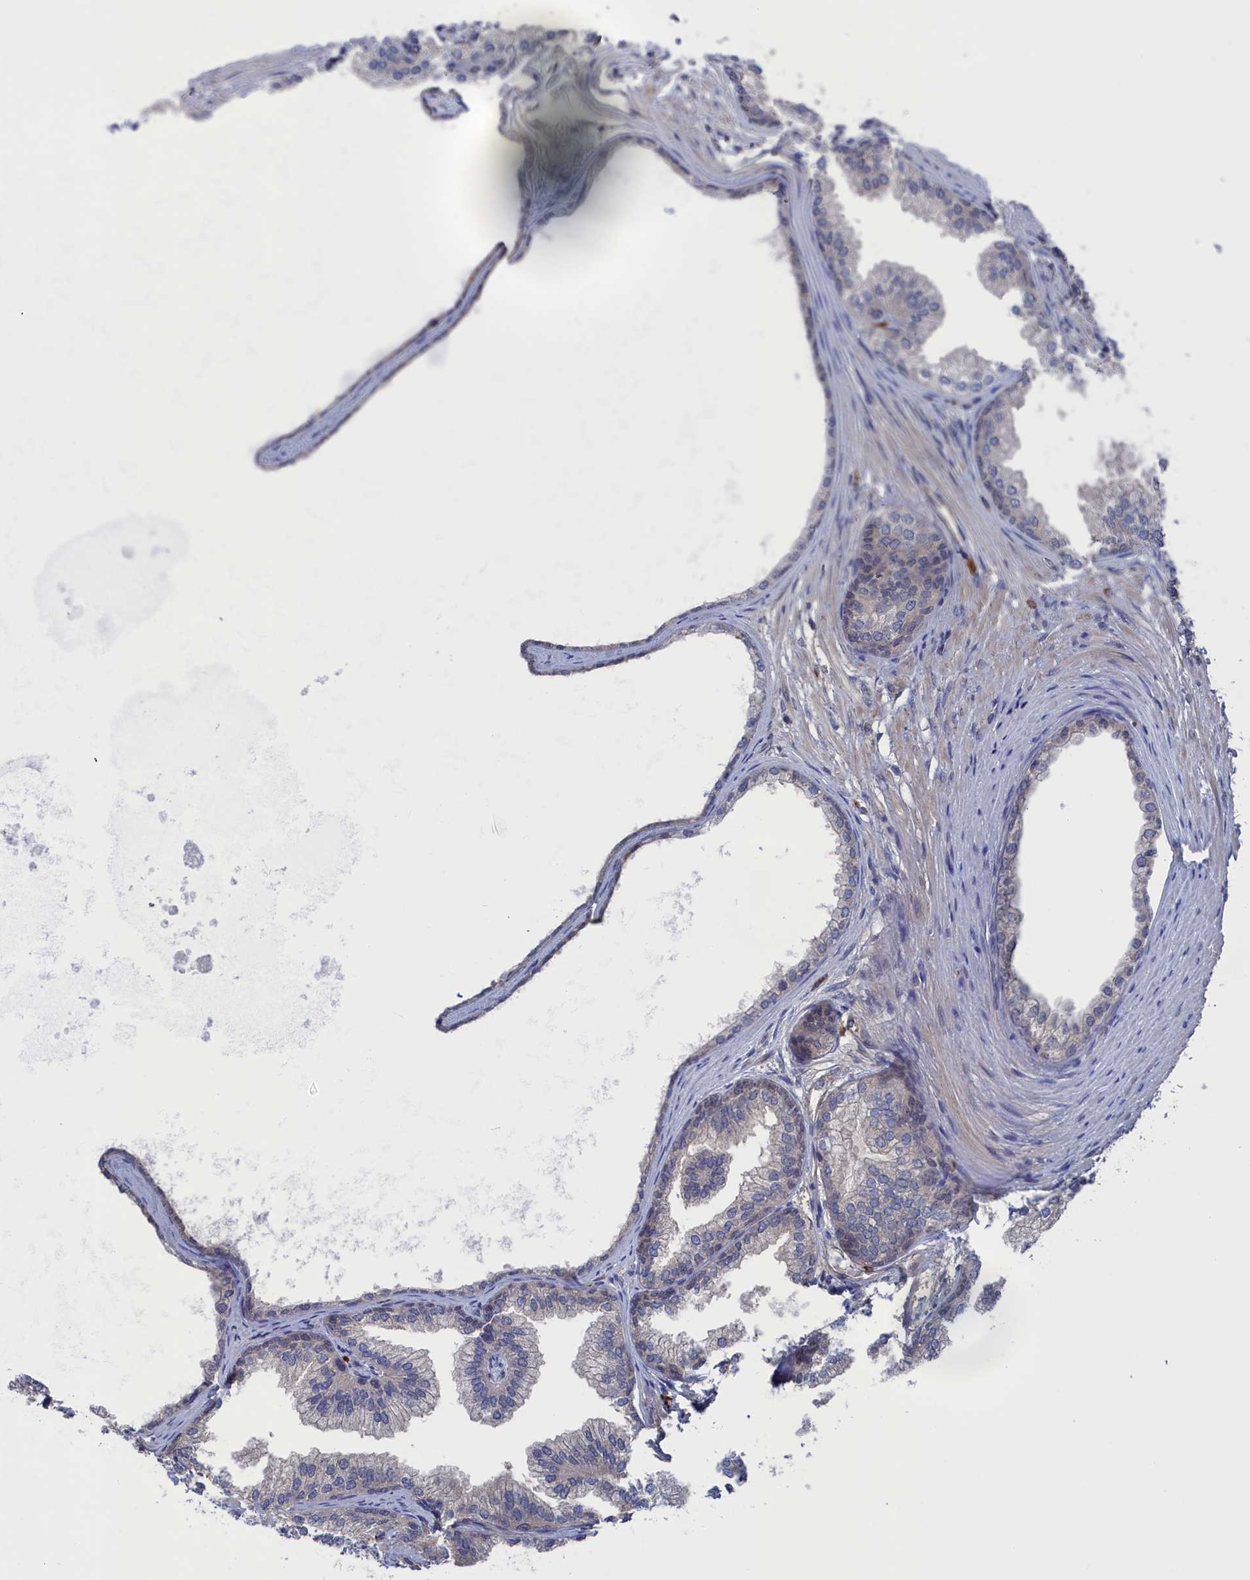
{"staining": {"intensity": "negative", "quantity": "none", "location": "none"}, "tissue": "prostate", "cell_type": "Glandular cells", "image_type": "normal", "snomed": [{"axis": "morphology", "description": "Normal tissue, NOS"}, {"axis": "topography", "description": "Prostate"}], "caption": "Protein analysis of unremarkable prostate displays no significant positivity in glandular cells. Nuclei are stained in blue.", "gene": "NUTF2", "patient": {"sex": "male", "age": 76}}